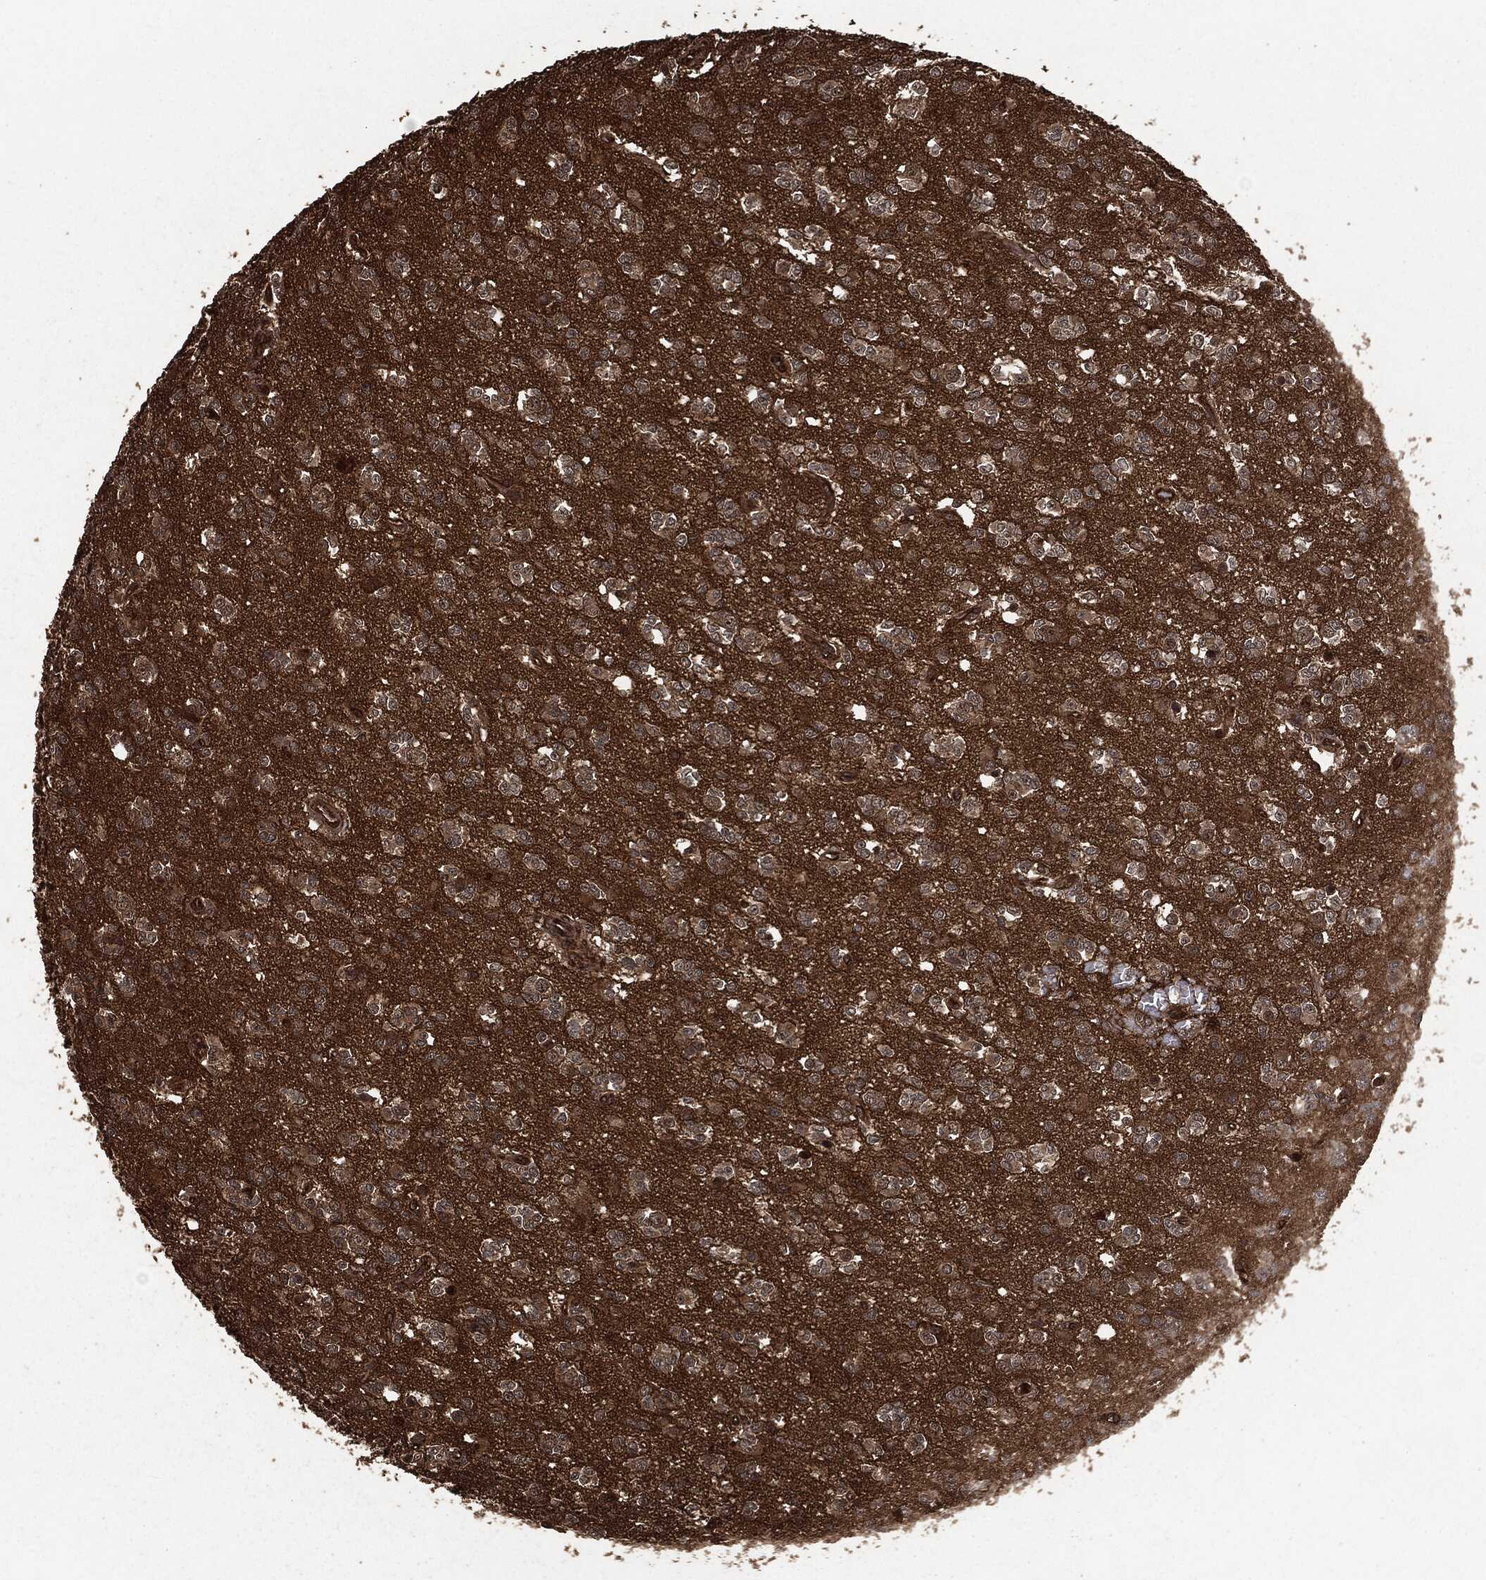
{"staining": {"intensity": "weak", "quantity": "<25%", "location": "cytoplasmic/membranous"}, "tissue": "glioma", "cell_type": "Tumor cells", "image_type": "cancer", "snomed": [{"axis": "morphology", "description": "Glioma, malignant, Low grade"}, {"axis": "topography", "description": "Brain"}], "caption": "An IHC photomicrograph of low-grade glioma (malignant) is shown. There is no staining in tumor cells of low-grade glioma (malignant).", "gene": "HRAS", "patient": {"sex": "female", "age": 45}}